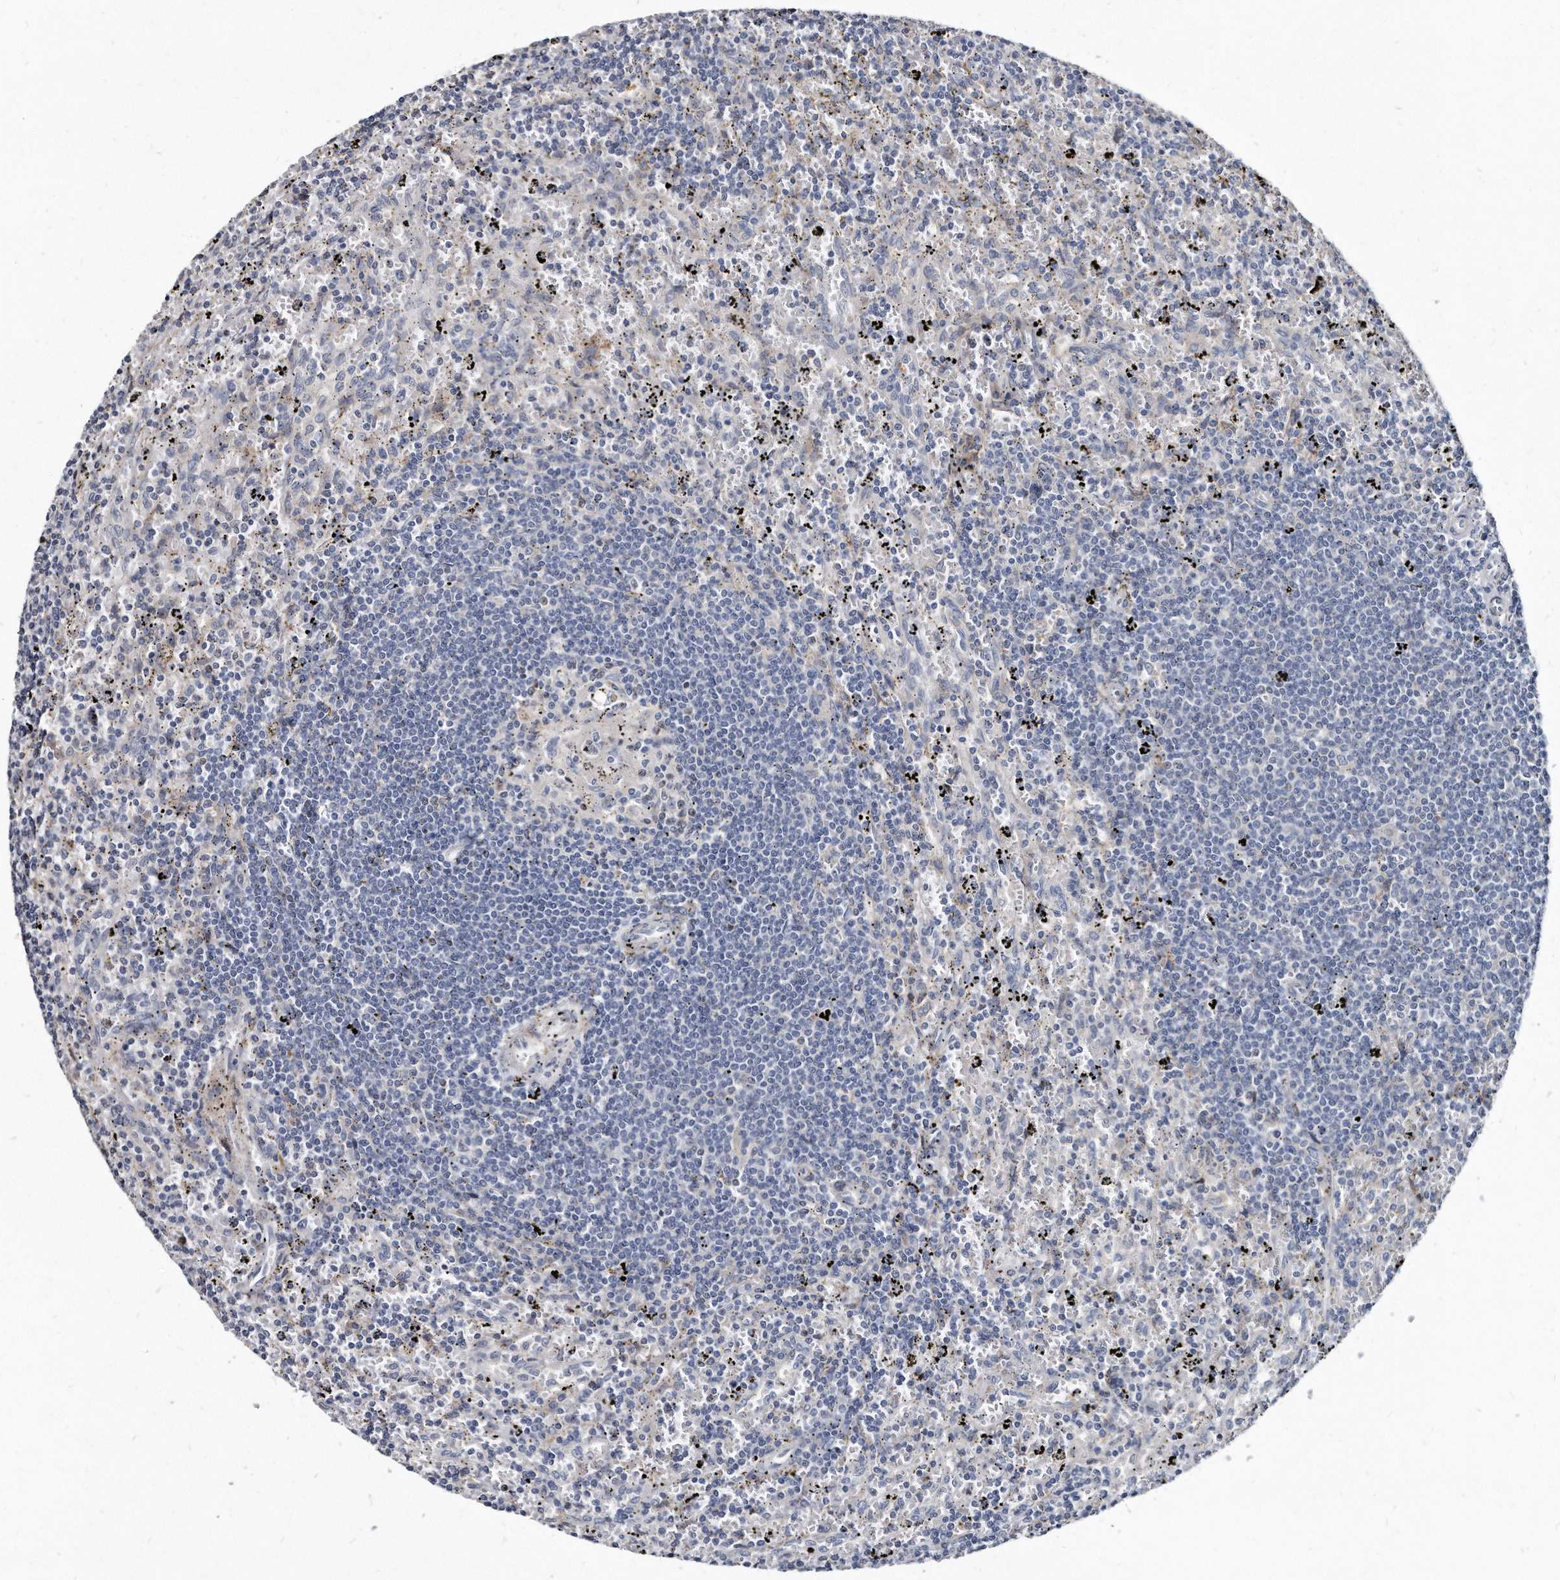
{"staining": {"intensity": "negative", "quantity": "none", "location": "none"}, "tissue": "lymphoma", "cell_type": "Tumor cells", "image_type": "cancer", "snomed": [{"axis": "morphology", "description": "Malignant lymphoma, non-Hodgkin's type, Low grade"}, {"axis": "topography", "description": "Spleen"}], "caption": "A high-resolution image shows immunohistochemistry (IHC) staining of lymphoma, which demonstrates no significant positivity in tumor cells.", "gene": "KLHDC3", "patient": {"sex": "male", "age": 76}}